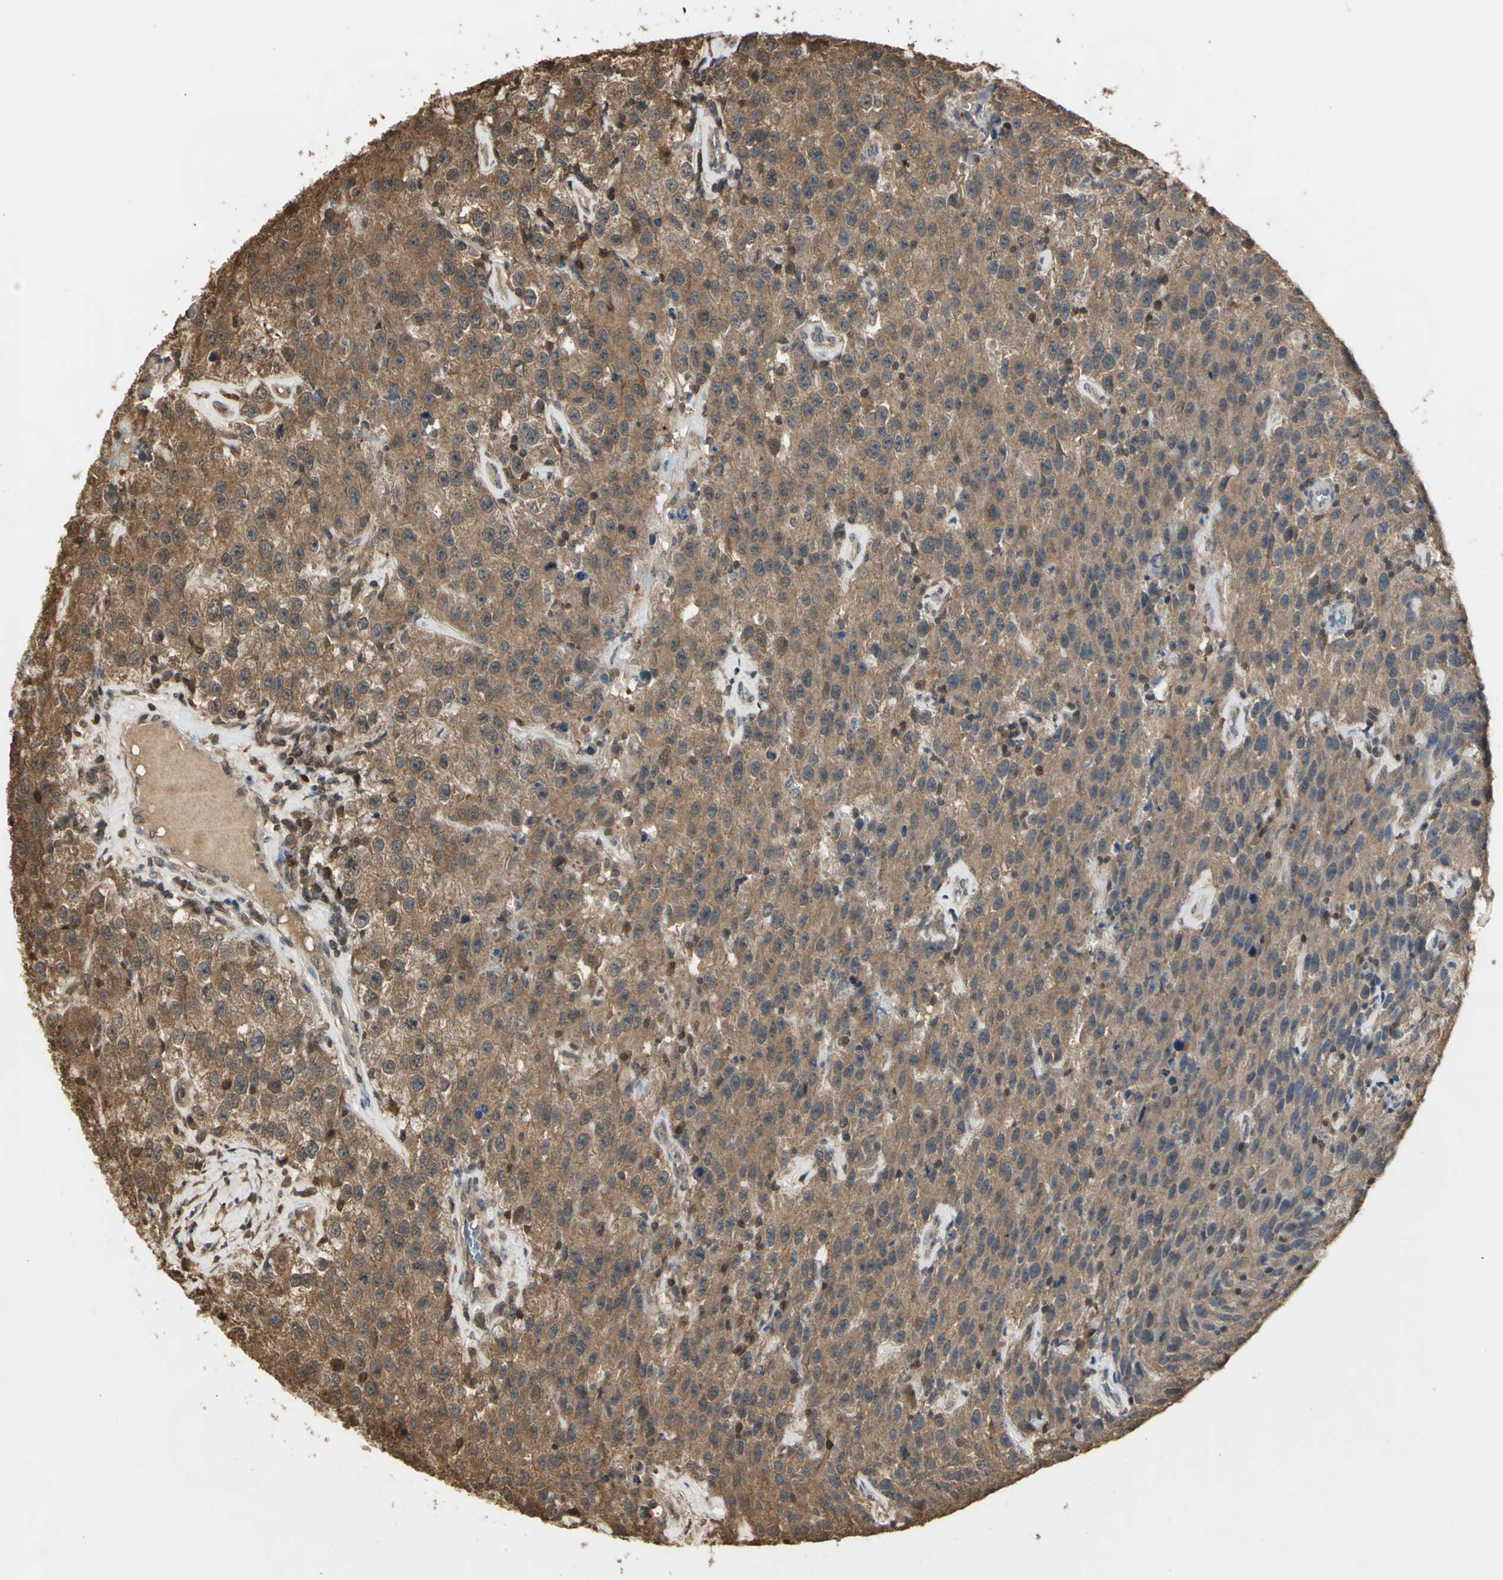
{"staining": {"intensity": "moderate", "quantity": ">75%", "location": "cytoplasmic/membranous"}, "tissue": "testis cancer", "cell_type": "Tumor cells", "image_type": "cancer", "snomed": [{"axis": "morphology", "description": "Seminoma, NOS"}, {"axis": "topography", "description": "Testis"}], "caption": "IHC micrograph of human testis cancer (seminoma) stained for a protein (brown), which exhibits medium levels of moderate cytoplasmic/membranous staining in about >75% of tumor cells.", "gene": "PARK7", "patient": {"sex": "male", "age": 52}}